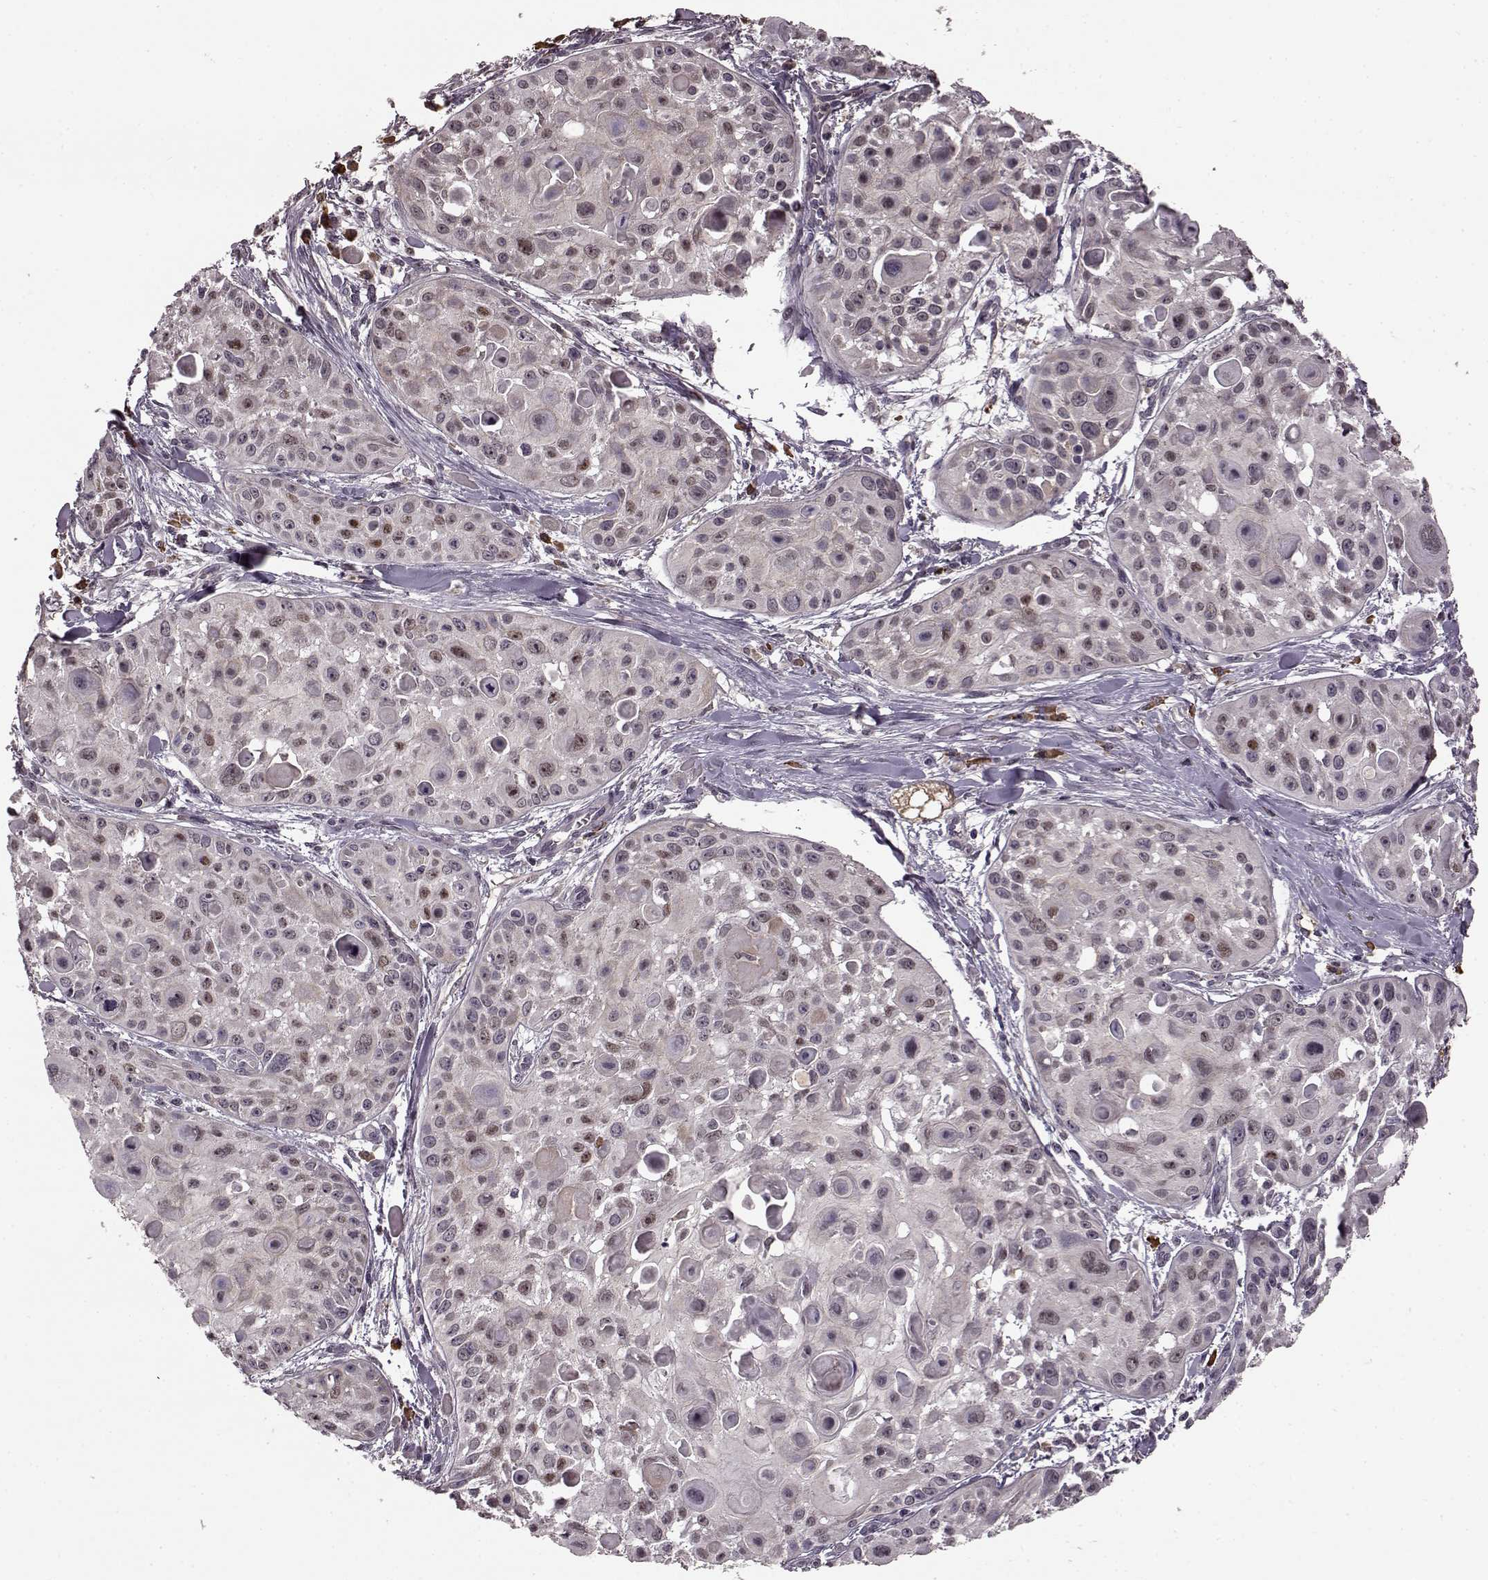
{"staining": {"intensity": "moderate", "quantity": "<25%", "location": "nuclear"}, "tissue": "skin cancer", "cell_type": "Tumor cells", "image_type": "cancer", "snomed": [{"axis": "morphology", "description": "Squamous cell carcinoma, NOS"}, {"axis": "topography", "description": "Skin"}, {"axis": "topography", "description": "Anal"}], "caption": "Protein expression by immunohistochemistry demonstrates moderate nuclear staining in about <25% of tumor cells in skin cancer.", "gene": "NRL", "patient": {"sex": "female", "age": 75}}